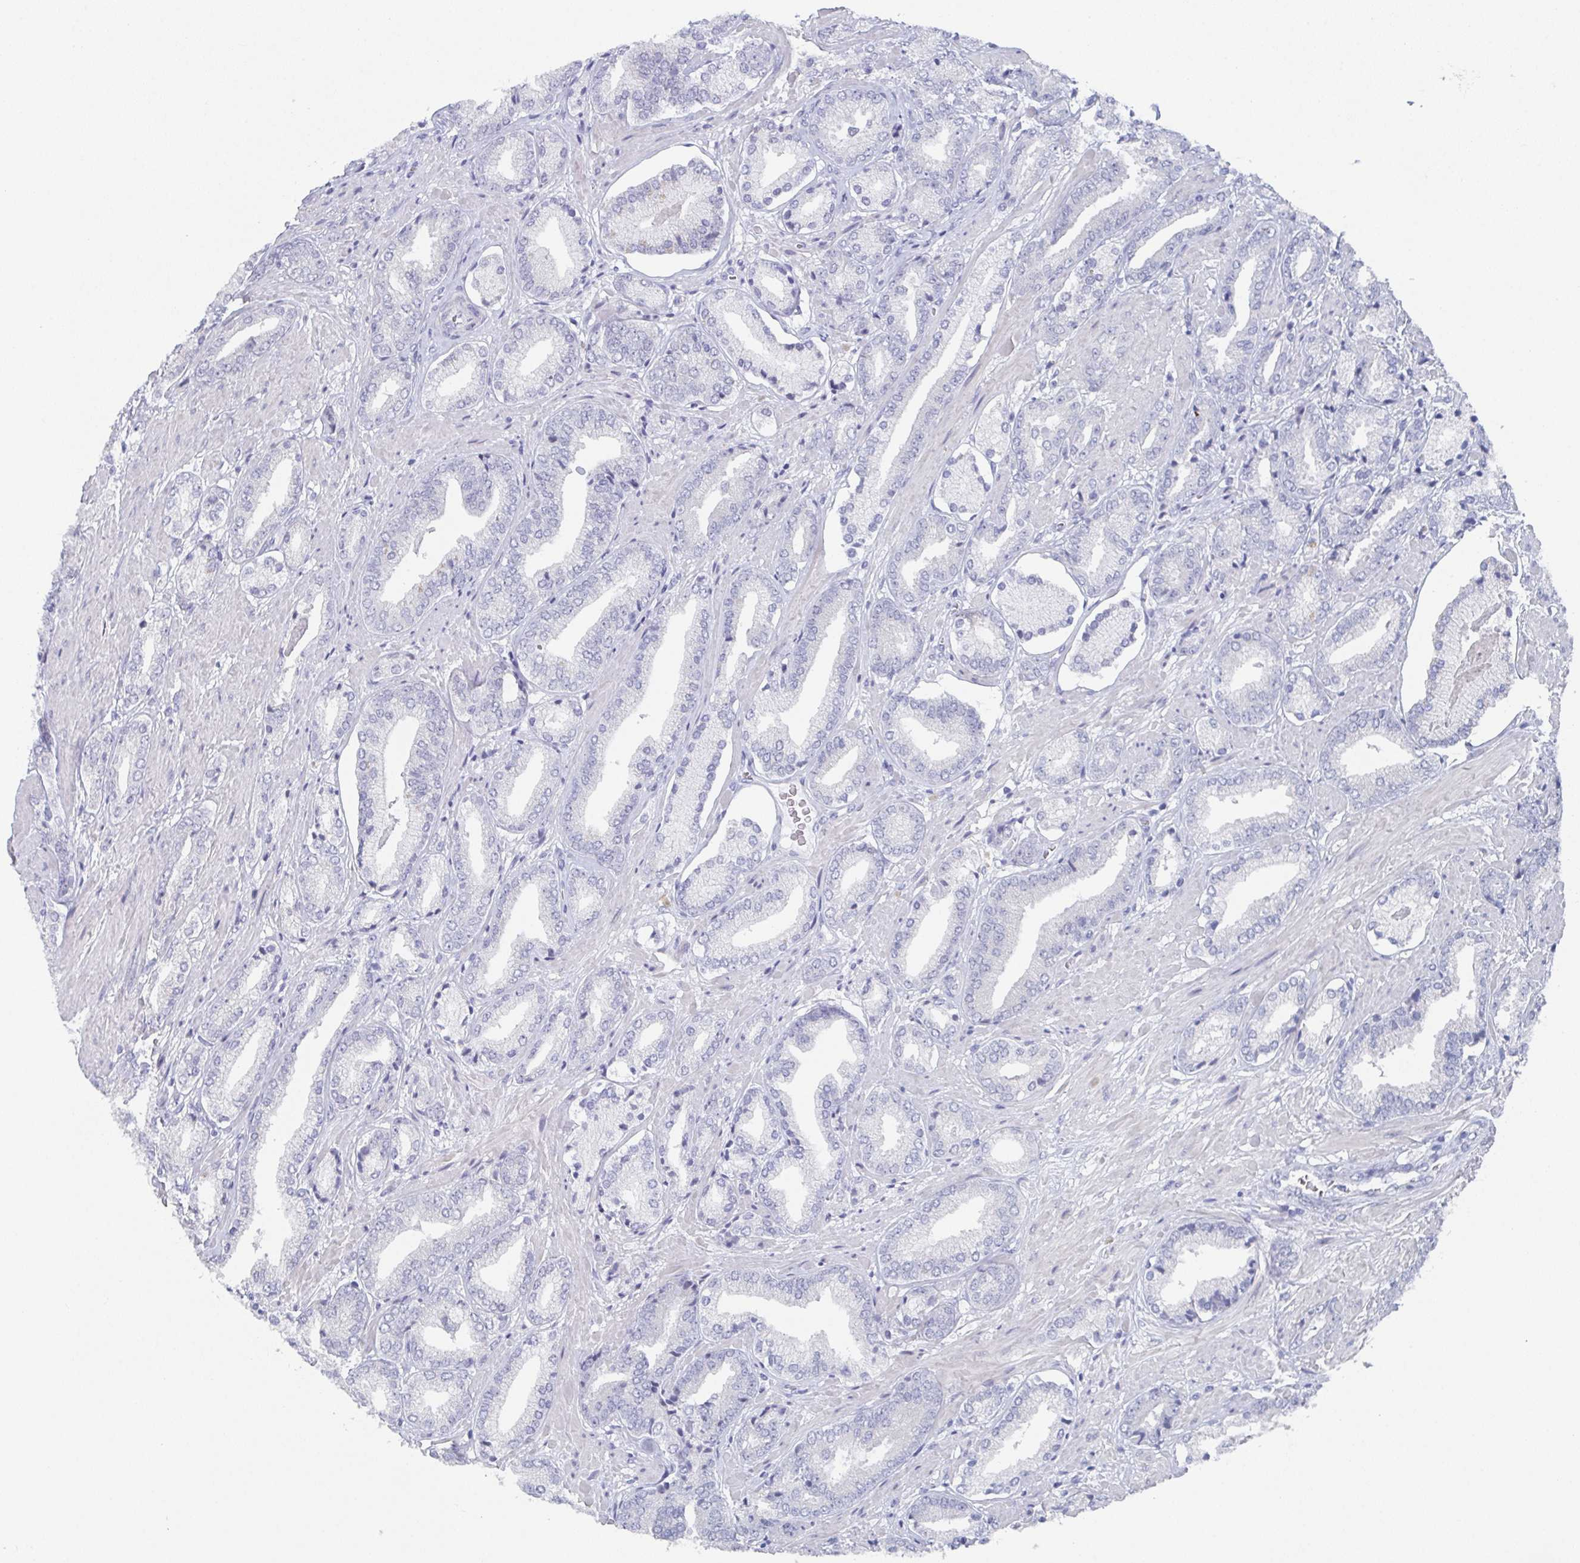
{"staining": {"intensity": "negative", "quantity": "none", "location": "none"}, "tissue": "prostate cancer", "cell_type": "Tumor cells", "image_type": "cancer", "snomed": [{"axis": "morphology", "description": "Adenocarcinoma, High grade"}, {"axis": "topography", "description": "Prostate"}], "caption": "The immunohistochemistry histopathology image has no significant staining in tumor cells of high-grade adenocarcinoma (prostate) tissue. (Immunohistochemistry, brightfield microscopy, high magnification).", "gene": "DYDC2", "patient": {"sex": "male", "age": 56}}